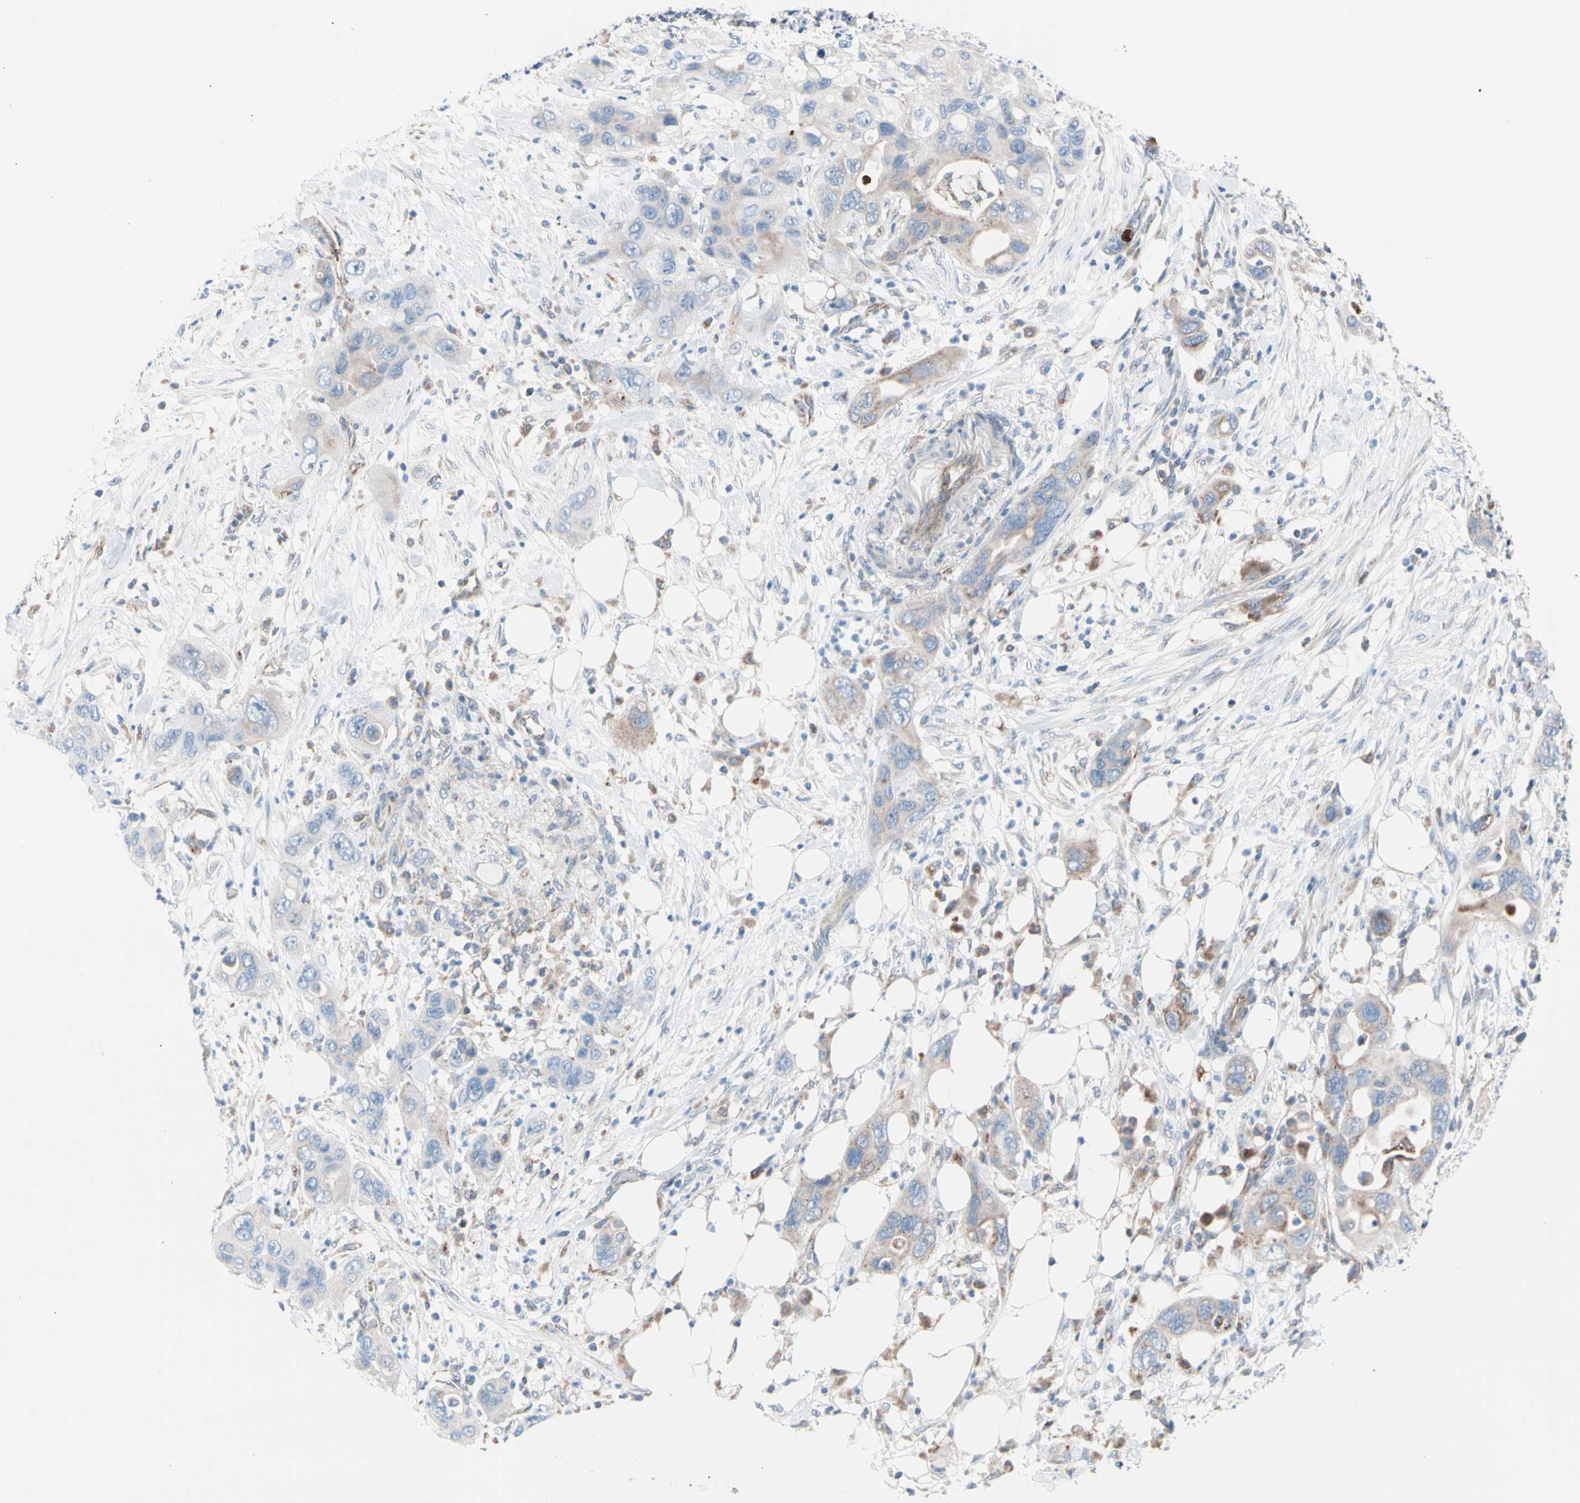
{"staining": {"intensity": "weak", "quantity": "<25%", "location": "cytoplasmic/membranous"}, "tissue": "pancreatic cancer", "cell_type": "Tumor cells", "image_type": "cancer", "snomed": [{"axis": "morphology", "description": "Adenocarcinoma, NOS"}, {"axis": "topography", "description": "Pancreas"}], "caption": "Pancreatic adenocarcinoma was stained to show a protein in brown. There is no significant staining in tumor cells. (Brightfield microscopy of DAB immunohistochemistry at high magnification).", "gene": "HK1", "patient": {"sex": "female", "age": 71}}